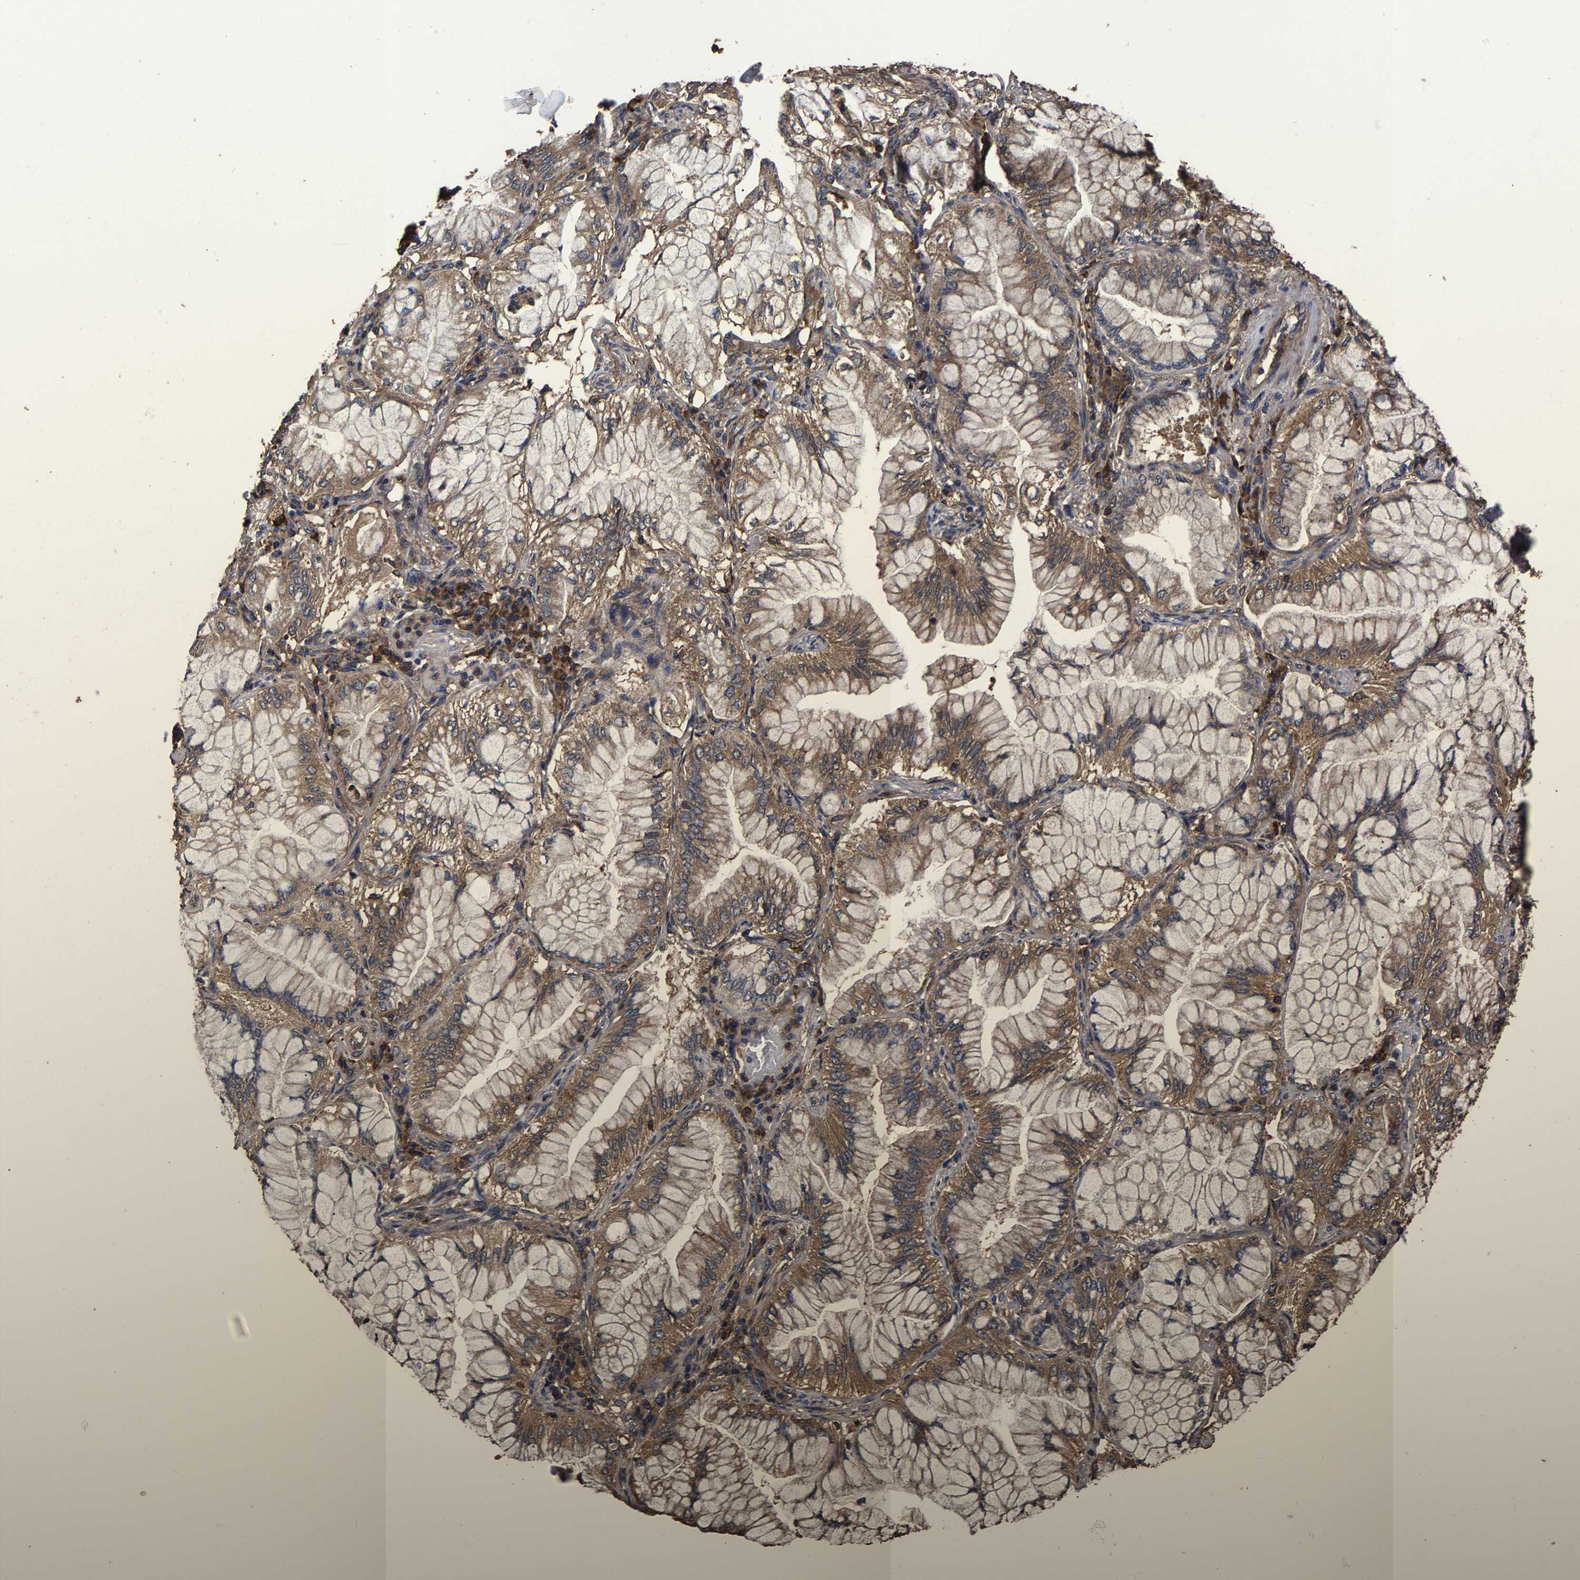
{"staining": {"intensity": "moderate", "quantity": ">75%", "location": "cytoplasmic/membranous"}, "tissue": "lung cancer", "cell_type": "Tumor cells", "image_type": "cancer", "snomed": [{"axis": "morphology", "description": "Adenocarcinoma, NOS"}, {"axis": "topography", "description": "Lung"}], "caption": "DAB immunohistochemical staining of adenocarcinoma (lung) demonstrates moderate cytoplasmic/membranous protein staining in approximately >75% of tumor cells. The protein of interest is shown in brown color, while the nuclei are stained blue.", "gene": "ITCH", "patient": {"sex": "female", "age": 70}}